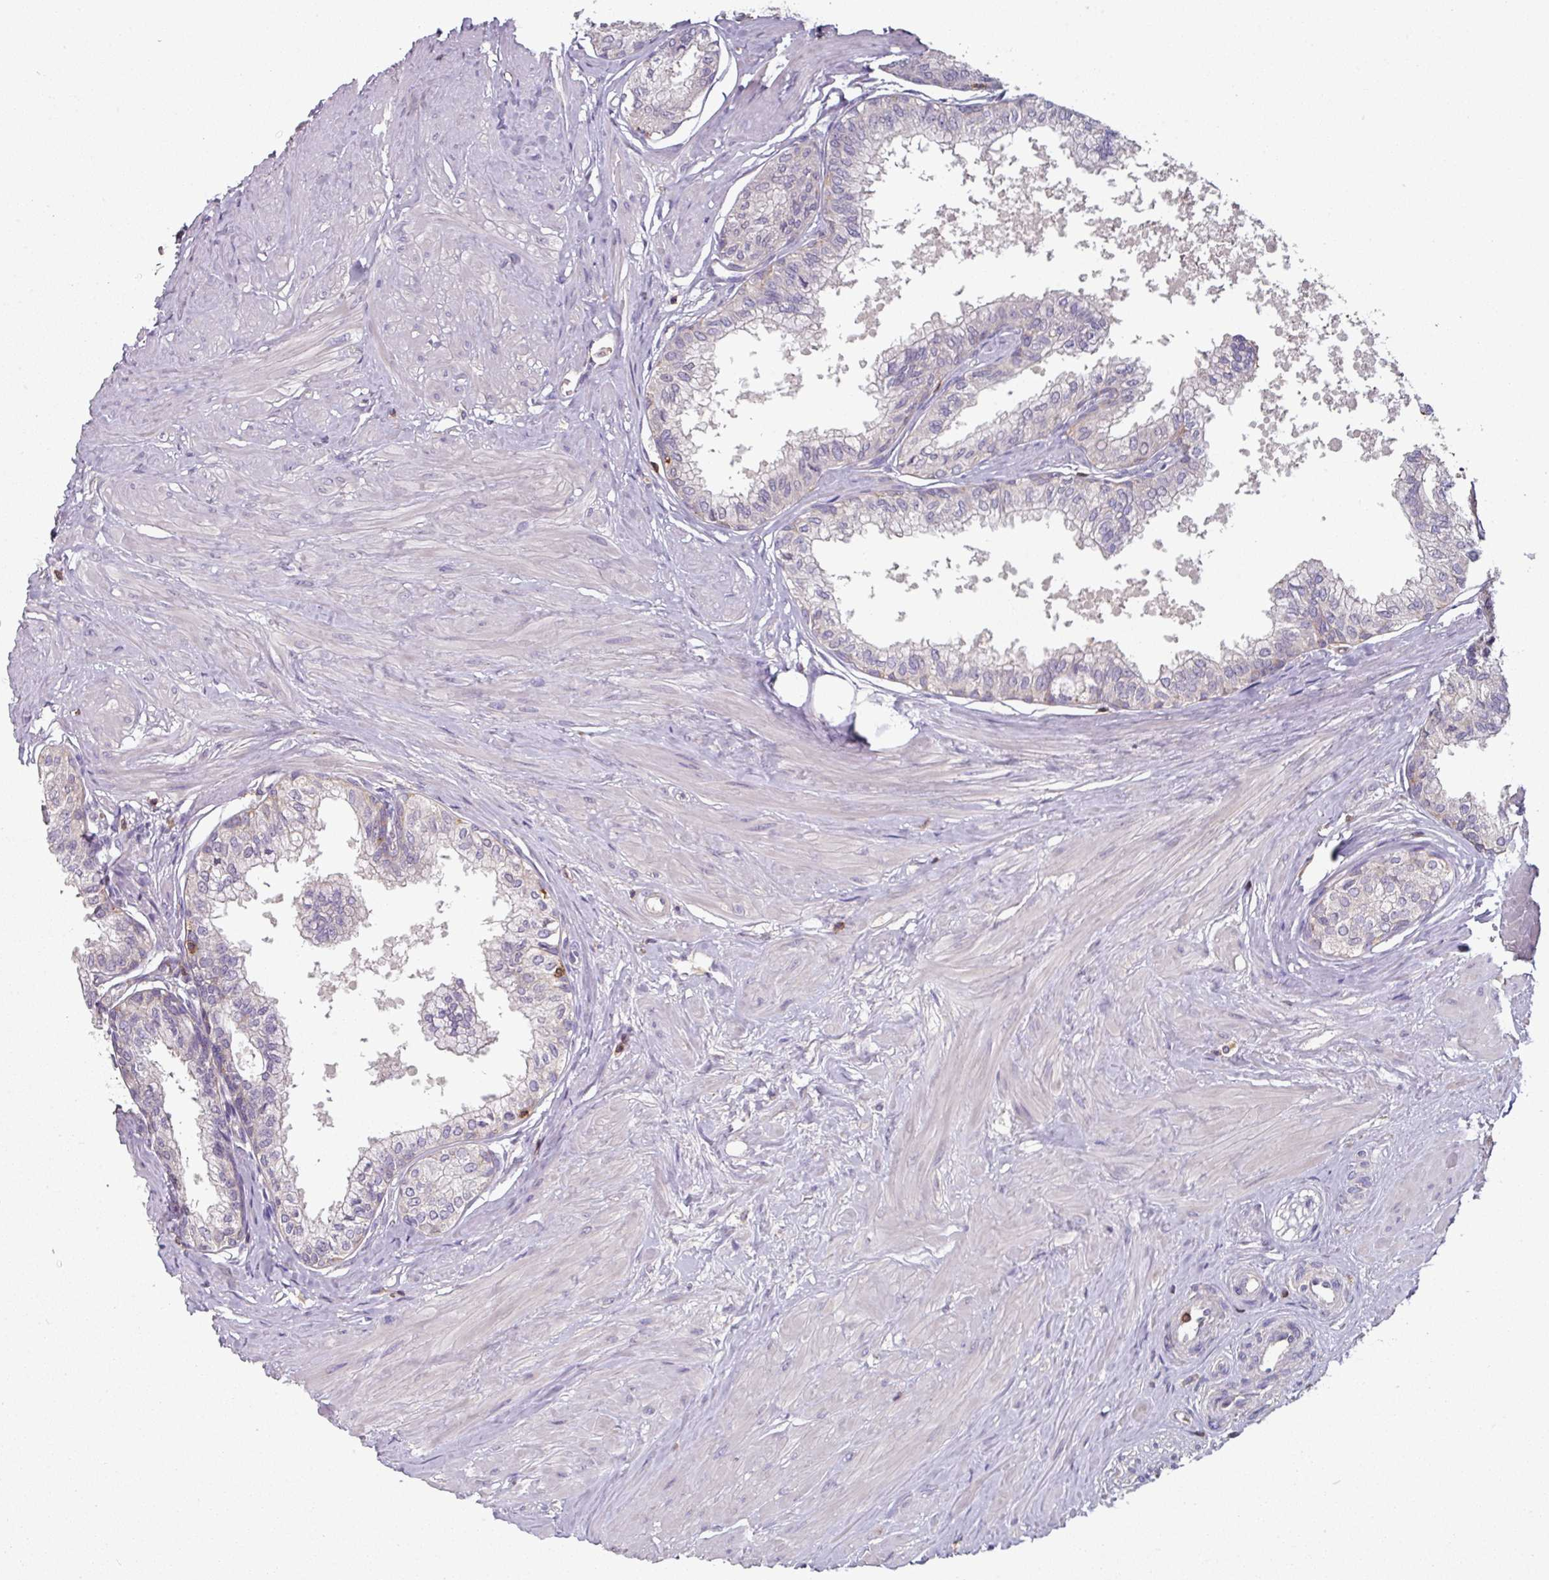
{"staining": {"intensity": "moderate", "quantity": "25%-75%", "location": "cytoplasmic/membranous"}, "tissue": "seminal vesicle", "cell_type": "Glandular cells", "image_type": "normal", "snomed": [{"axis": "morphology", "description": "Normal tissue, NOS"}, {"axis": "topography", "description": "Prostate"}, {"axis": "topography", "description": "Seminal veicle"}], "caption": "About 25%-75% of glandular cells in normal seminal vesicle display moderate cytoplasmic/membranous protein expression as visualized by brown immunohistochemical staining.", "gene": "CD3G", "patient": {"sex": "male", "age": 60}}